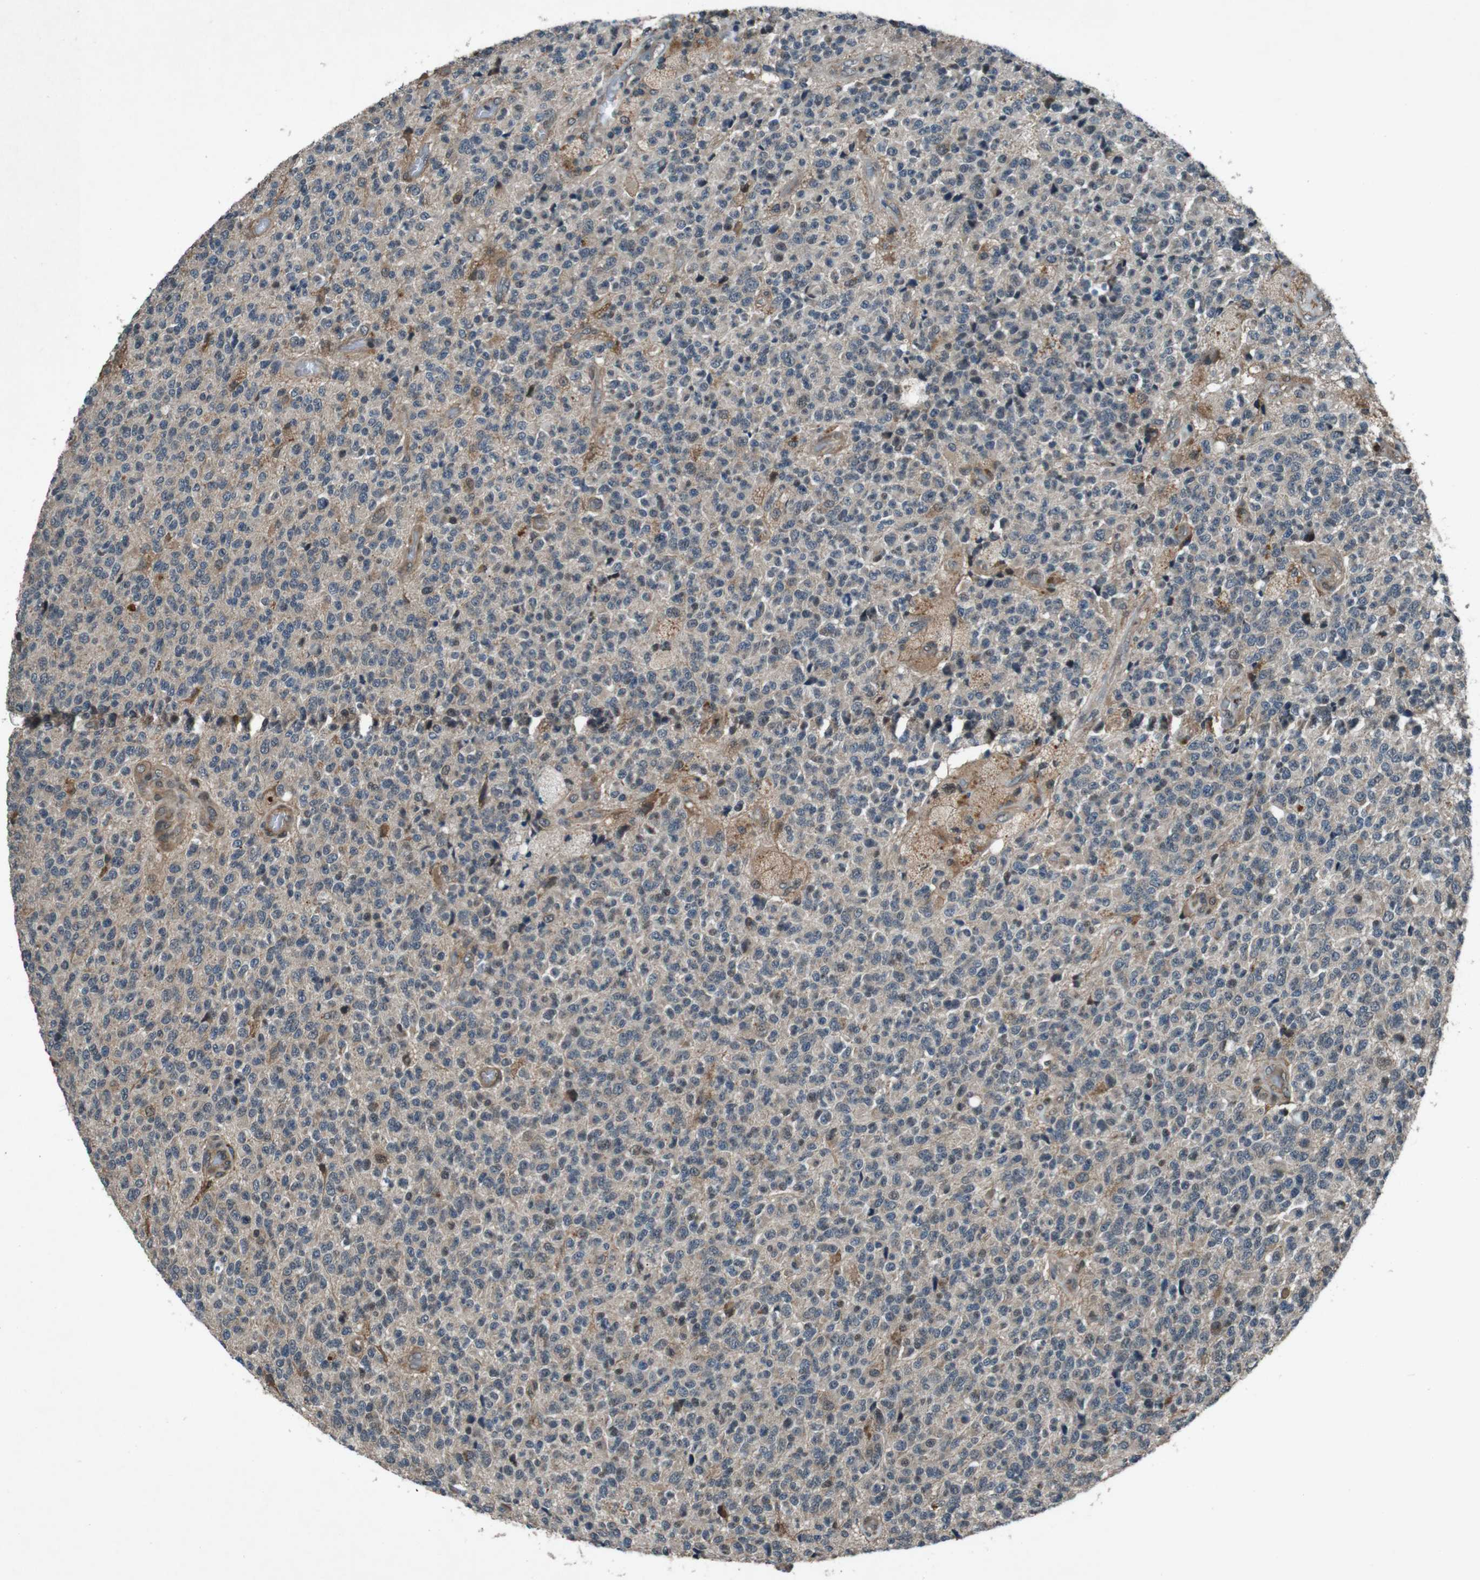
{"staining": {"intensity": "weak", "quantity": "<25%", "location": "cytoplasmic/membranous"}, "tissue": "glioma", "cell_type": "Tumor cells", "image_type": "cancer", "snomed": [{"axis": "morphology", "description": "Glioma, malignant, High grade"}, {"axis": "topography", "description": "pancreas cauda"}], "caption": "Tumor cells are negative for brown protein staining in glioma.", "gene": "SOCS1", "patient": {"sex": "male", "age": 60}}